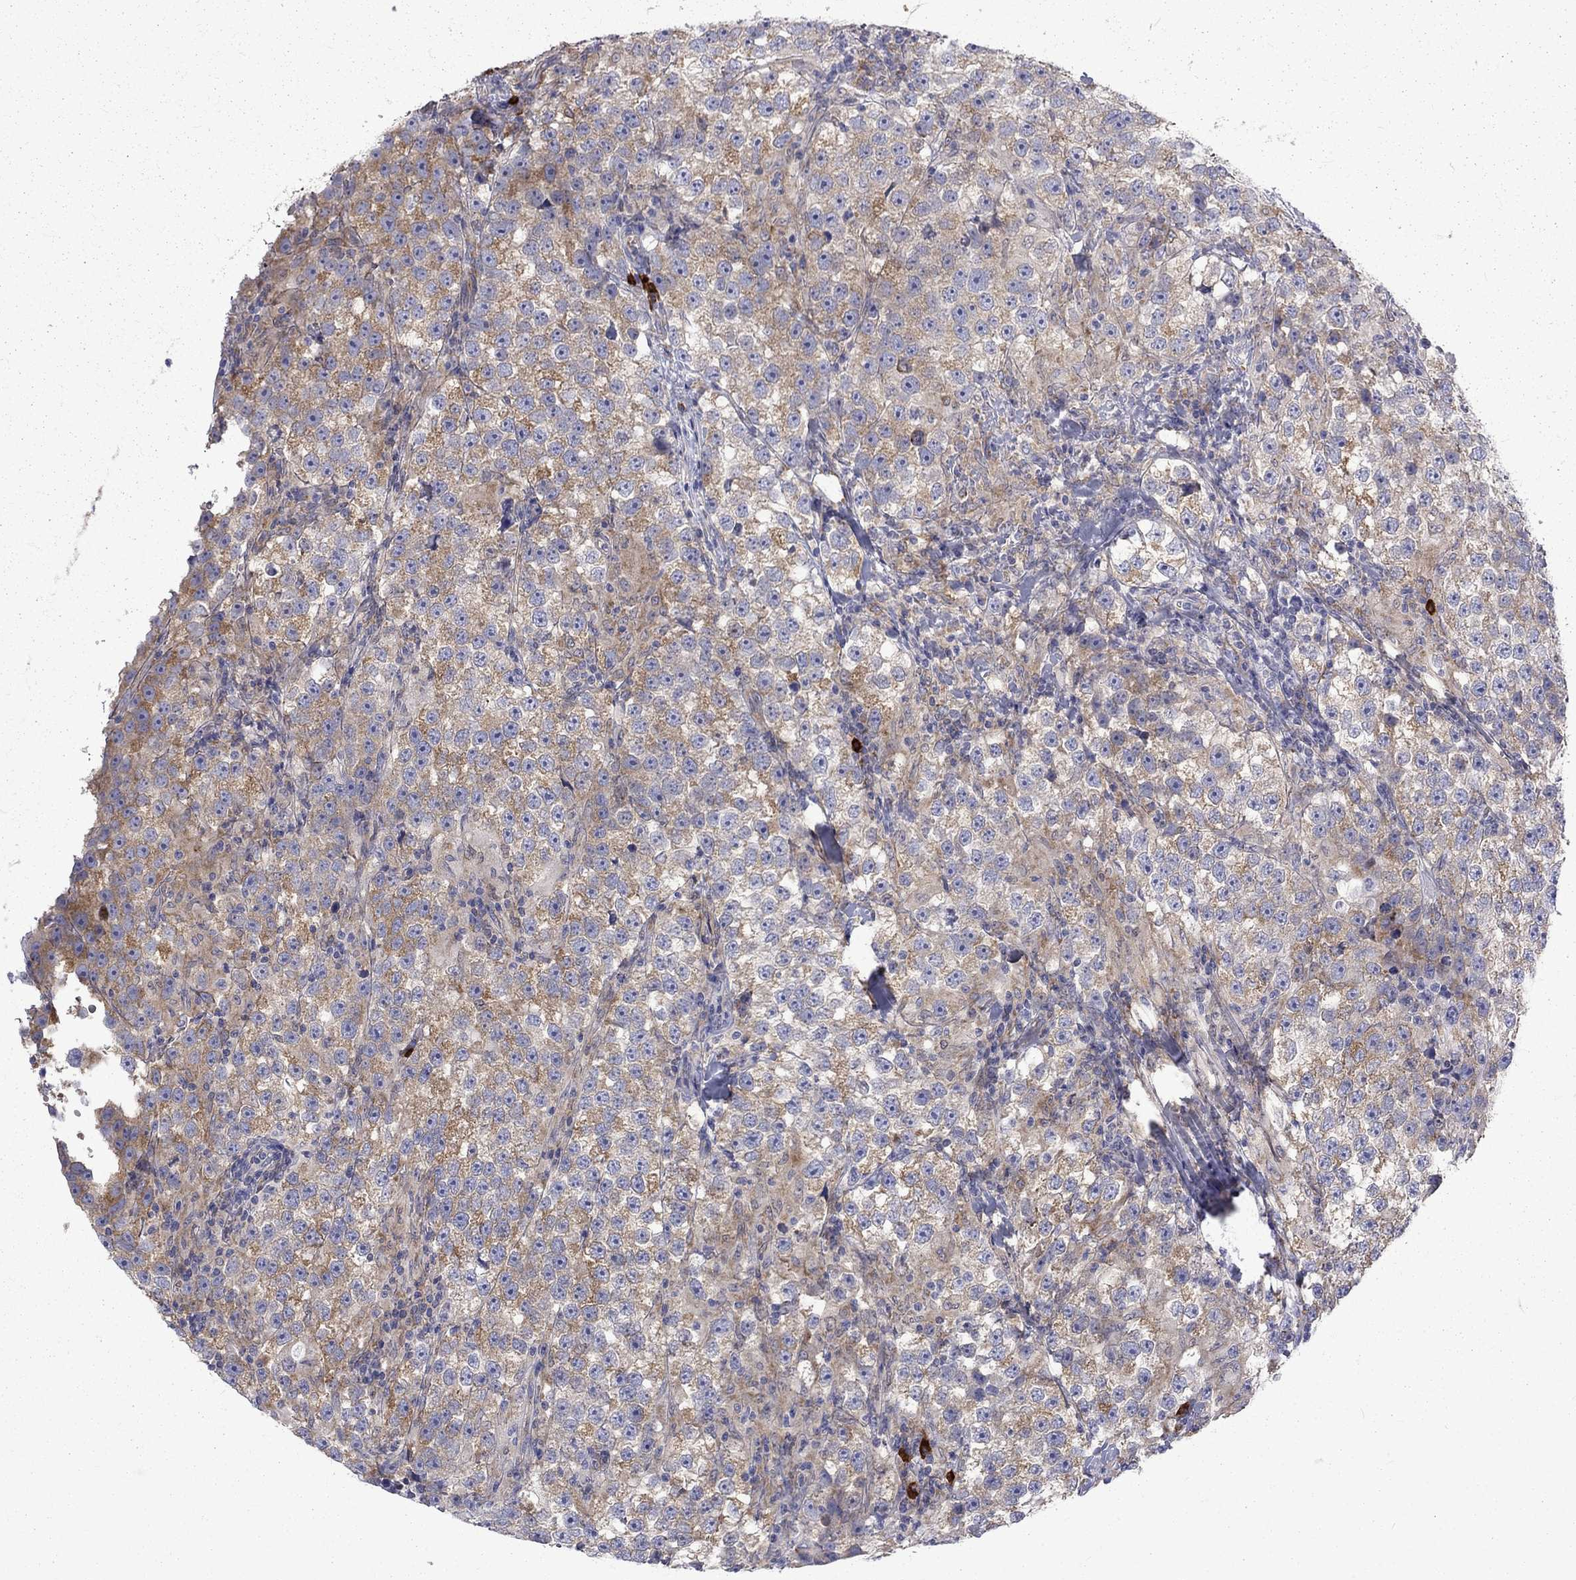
{"staining": {"intensity": "moderate", "quantity": ">75%", "location": "cytoplasmic/membranous"}, "tissue": "testis cancer", "cell_type": "Tumor cells", "image_type": "cancer", "snomed": [{"axis": "morphology", "description": "Seminoma, NOS"}, {"axis": "topography", "description": "Testis"}], "caption": "Immunohistochemistry (IHC) of human seminoma (testis) displays medium levels of moderate cytoplasmic/membranous expression in approximately >75% of tumor cells. Immunohistochemistry stains the protein in brown and the nuclei are stained blue.", "gene": "PABPC4", "patient": {"sex": "male", "age": 46}}